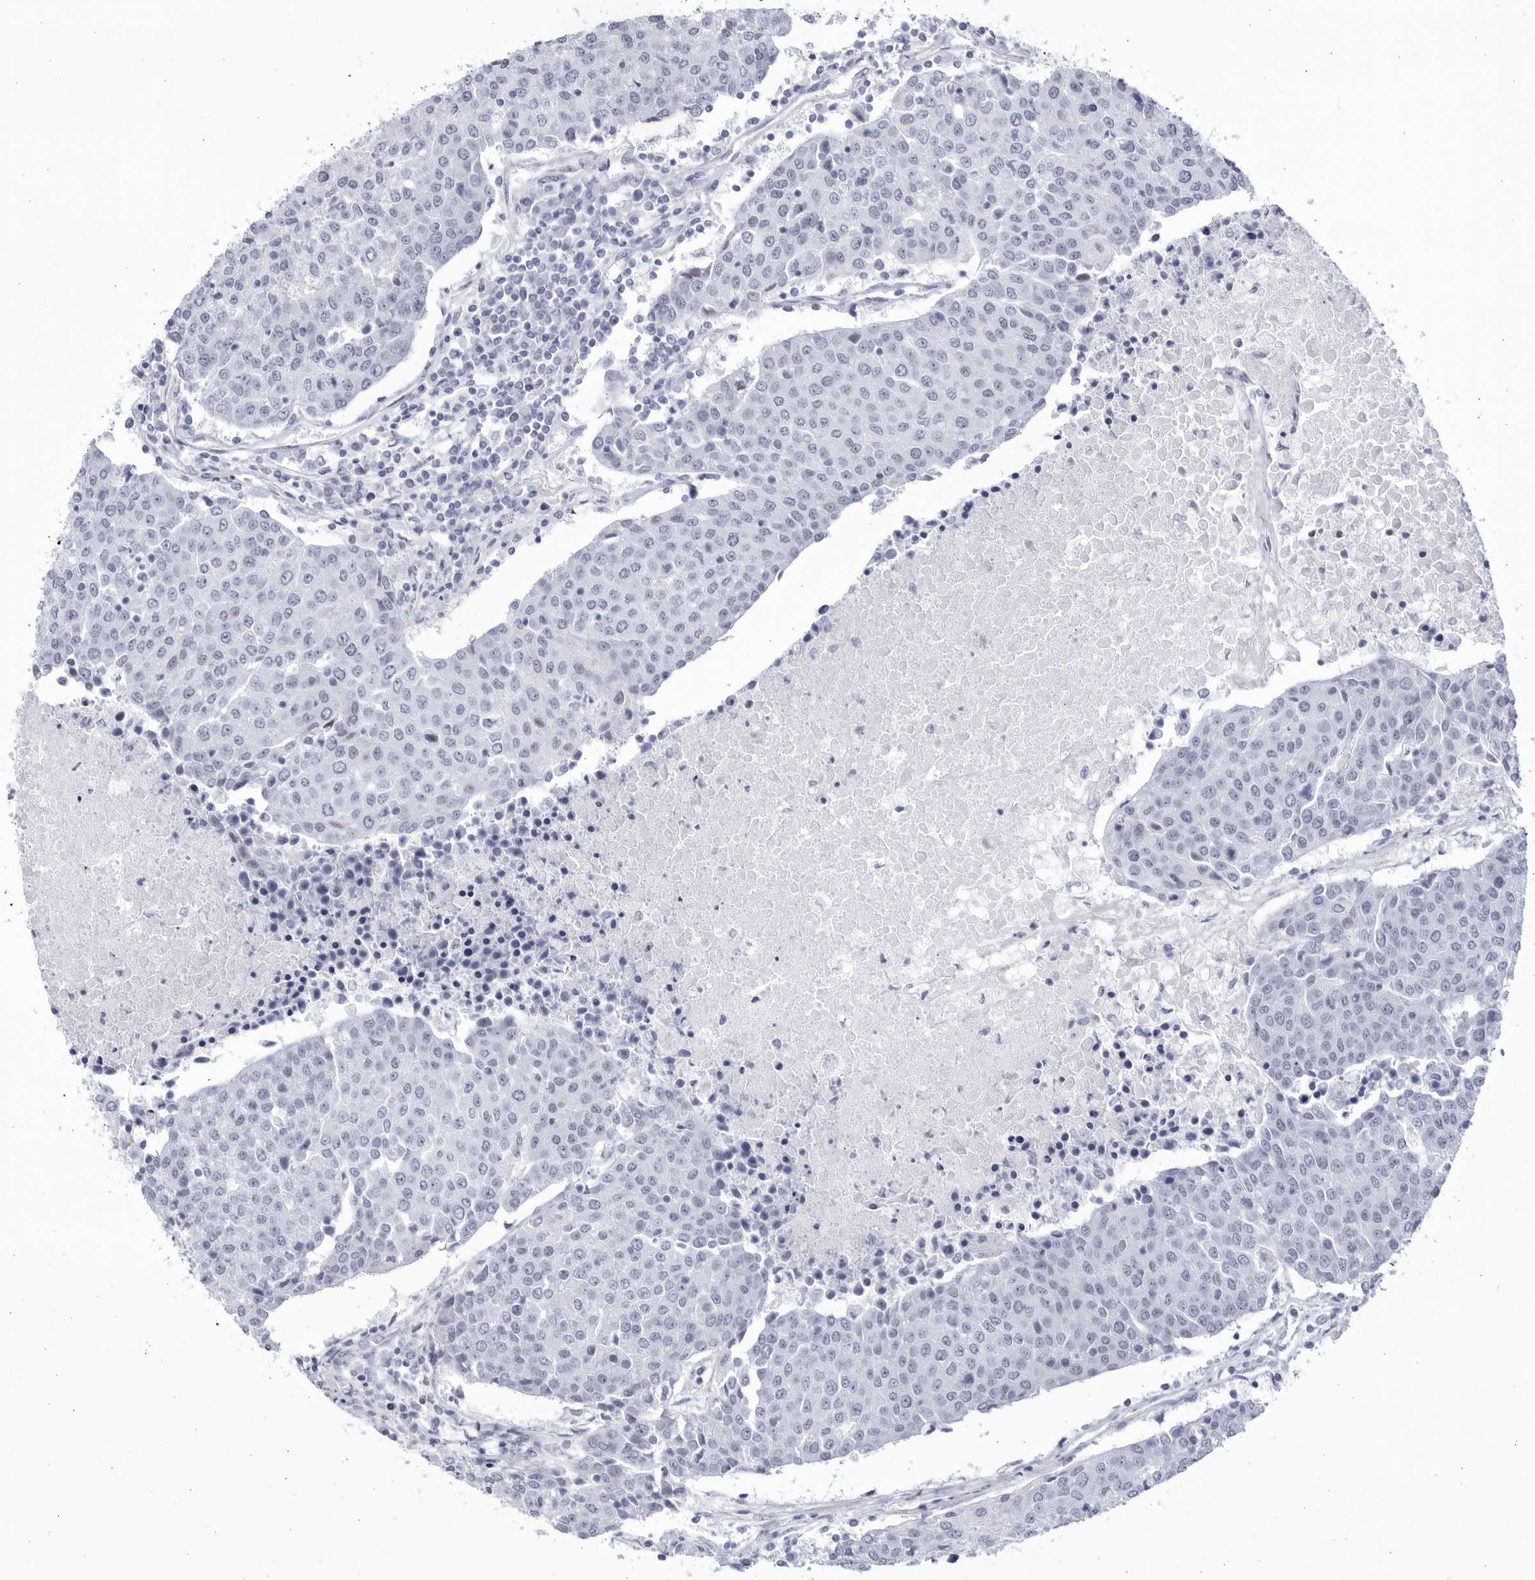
{"staining": {"intensity": "negative", "quantity": "none", "location": "none"}, "tissue": "urothelial cancer", "cell_type": "Tumor cells", "image_type": "cancer", "snomed": [{"axis": "morphology", "description": "Urothelial carcinoma, High grade"}, {"axis": "topography", "description": "Urinary bladder"}], "caption": "Immunohistochemistry (IHC) of human high-grade urothelial carcinoma shows no staining in tumor cells. Brightfield microscopy of IHC stained with DAB (brown) and hematoxylin (blue), captured at high magnification.", "gene": "CCDC181", "patient": {"sex": "female", "age": 85}}